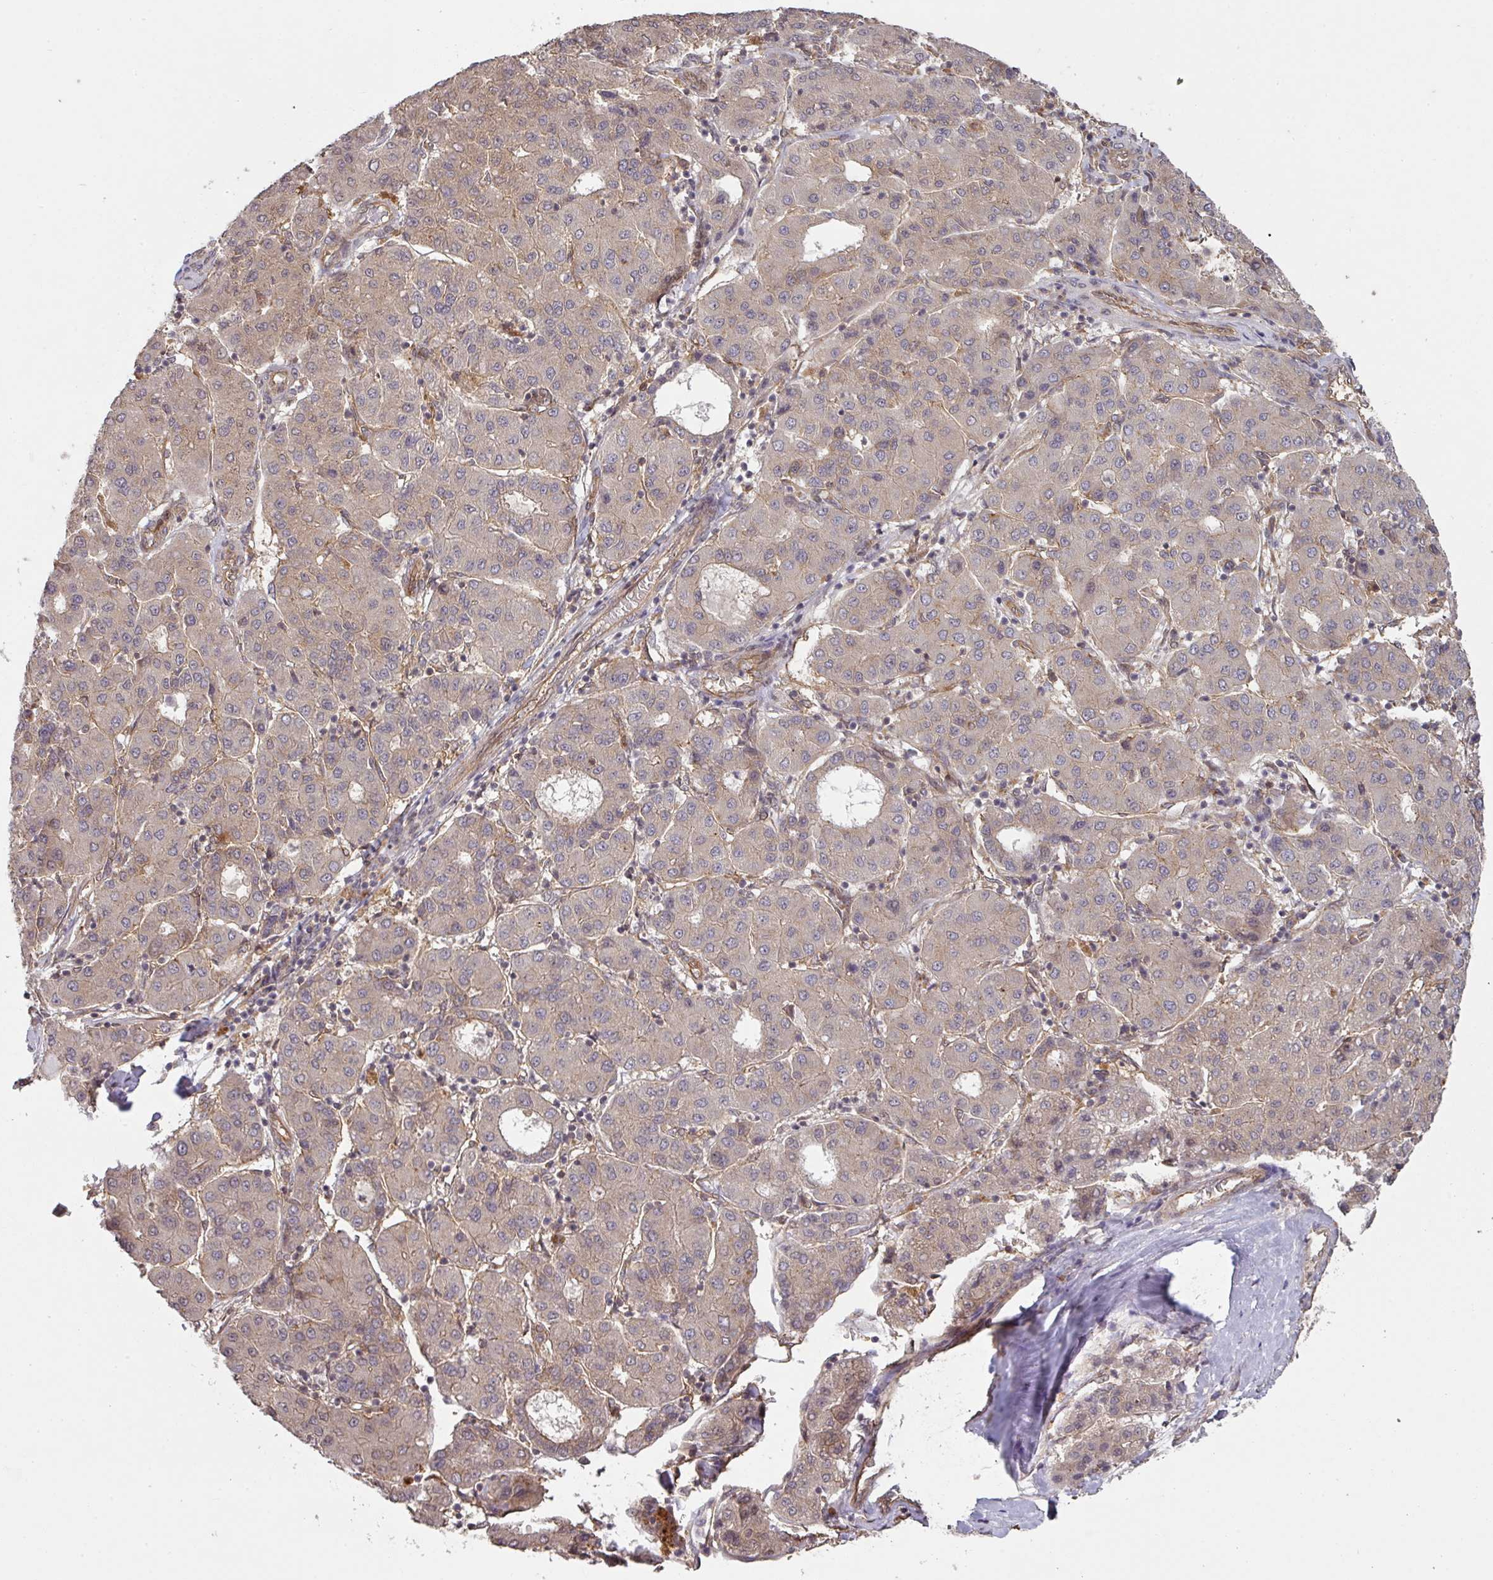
{"staining": {"intensity": "weak", "quantity": "25%-75%", "location": "cytoplasmic/membranous"}, "tissue": "liver cancer", "cell_type": "Tumor cells", "image_type": "cancer", "snomed": [{"axis": "morphology", "description": "Carcinoma, Hepatocellular, NOS"}, {"axis": "topography", "description": "Liver"}], "caption": "An immunohistochemistry micrograph of tumor tissue is shown. Protein staining in brown labels weak cytoplasmic/membranous positivity in liver hepatocellular carcinoma within tumor cells.", "gene": "CYFIP2", "patient": {"sex": "male", "age": 65}}